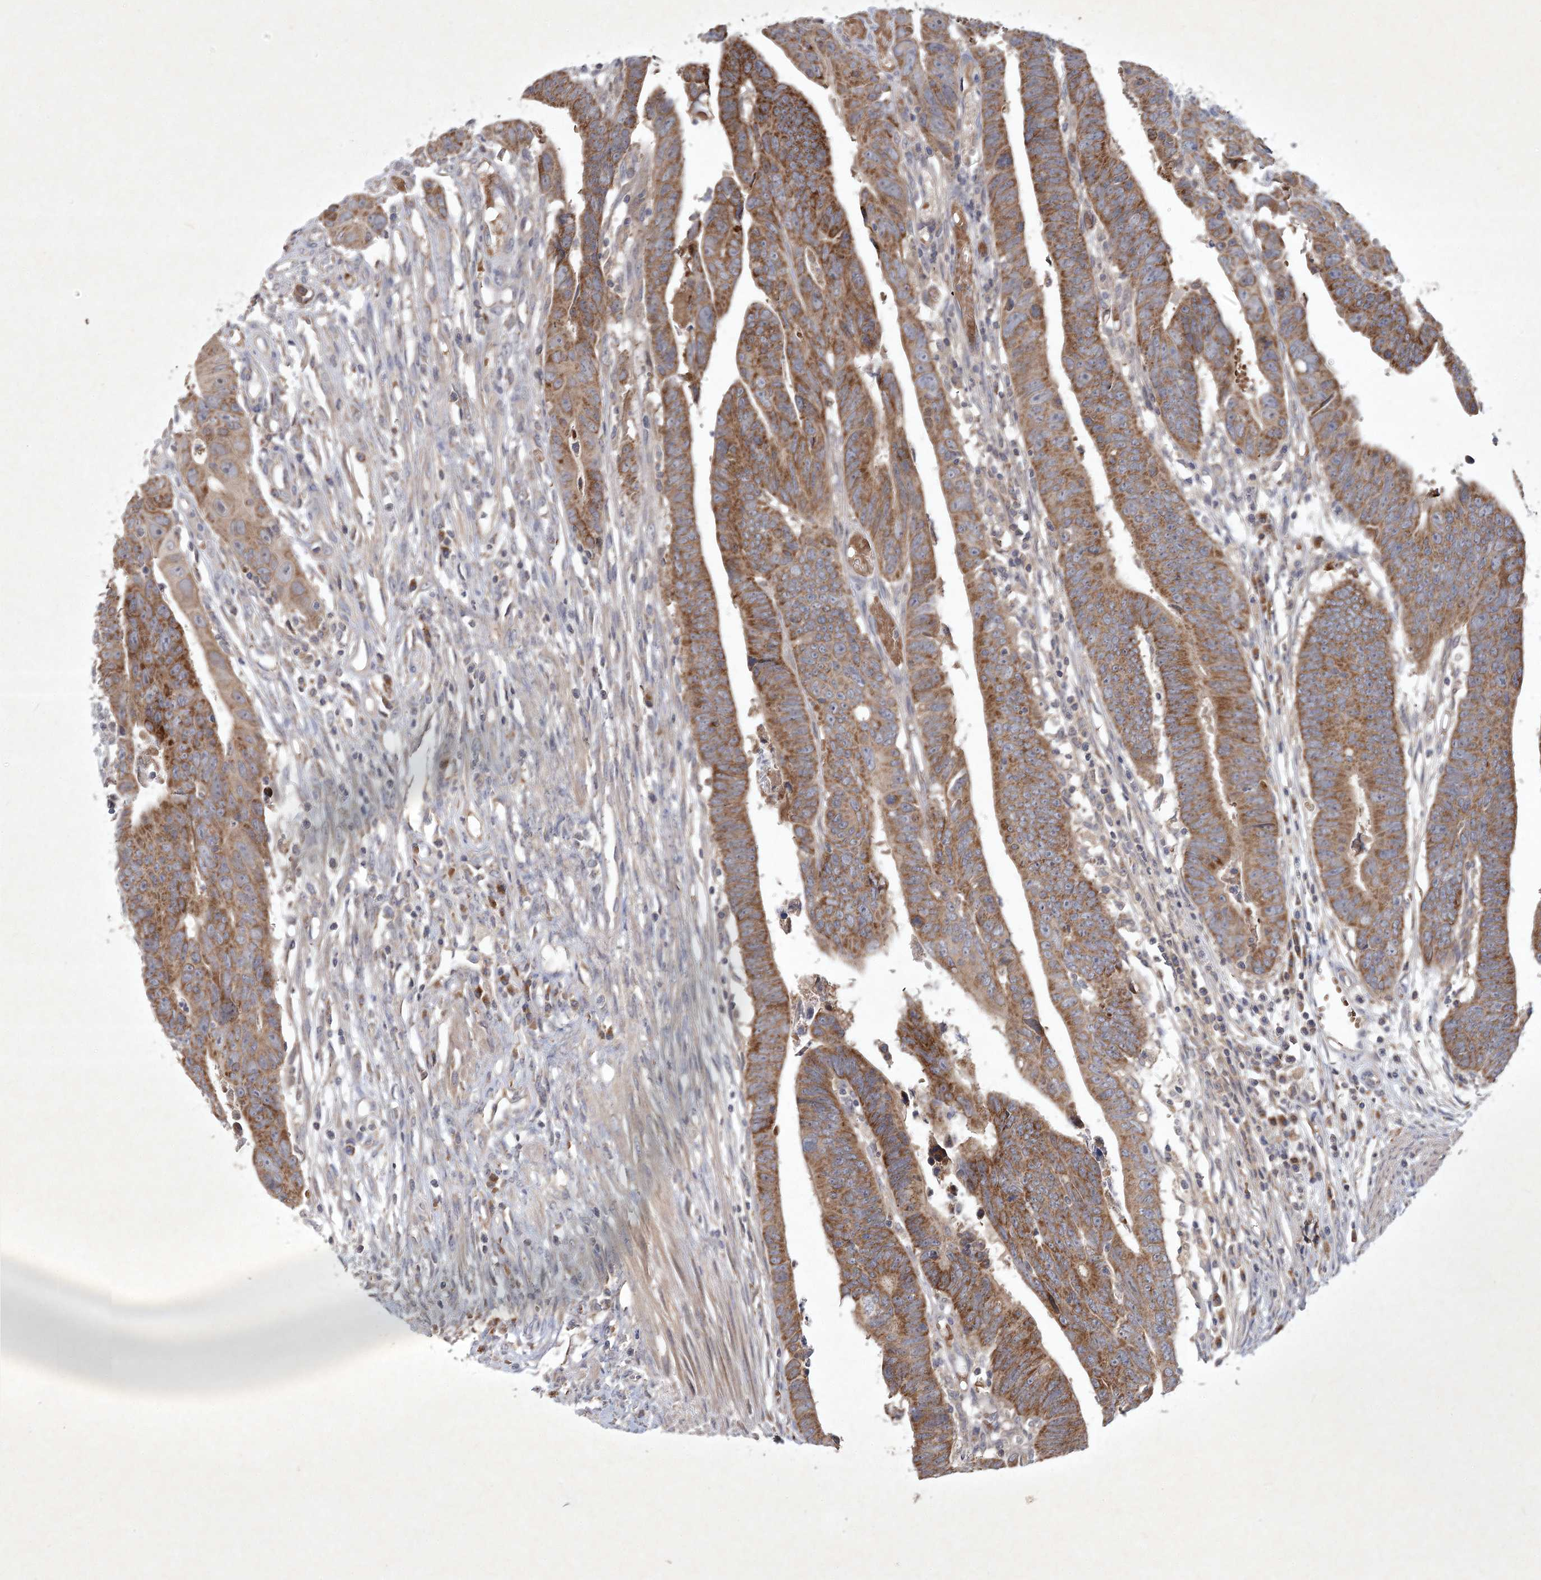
{"staining": {"intensity": "moderate", "quantity": ">75%", "location": "cytoplasmic/membranous"}, "tissue": "colorectal cancer", "cell_type": "Tumor cells", "image_type": "cancer", "snomed": [{"axis": "morphology", "description": "Adenocarcinoma, NOS"}, {"axis": "topography", "description": "Rectum"}], "caption": "Moderate cytoplasmic/membranous protein expression is identified in about >75% of tumor cells in adenocarcinoma (colorectal). The staining was performed using DAB (3,3'-diaminobenzidine), with brown indicating positive protein expression. Nuclei are stained blue with hematoxylin.", "gene": "PYROXD2", "patient": {"sex": "female", "age": 65}}